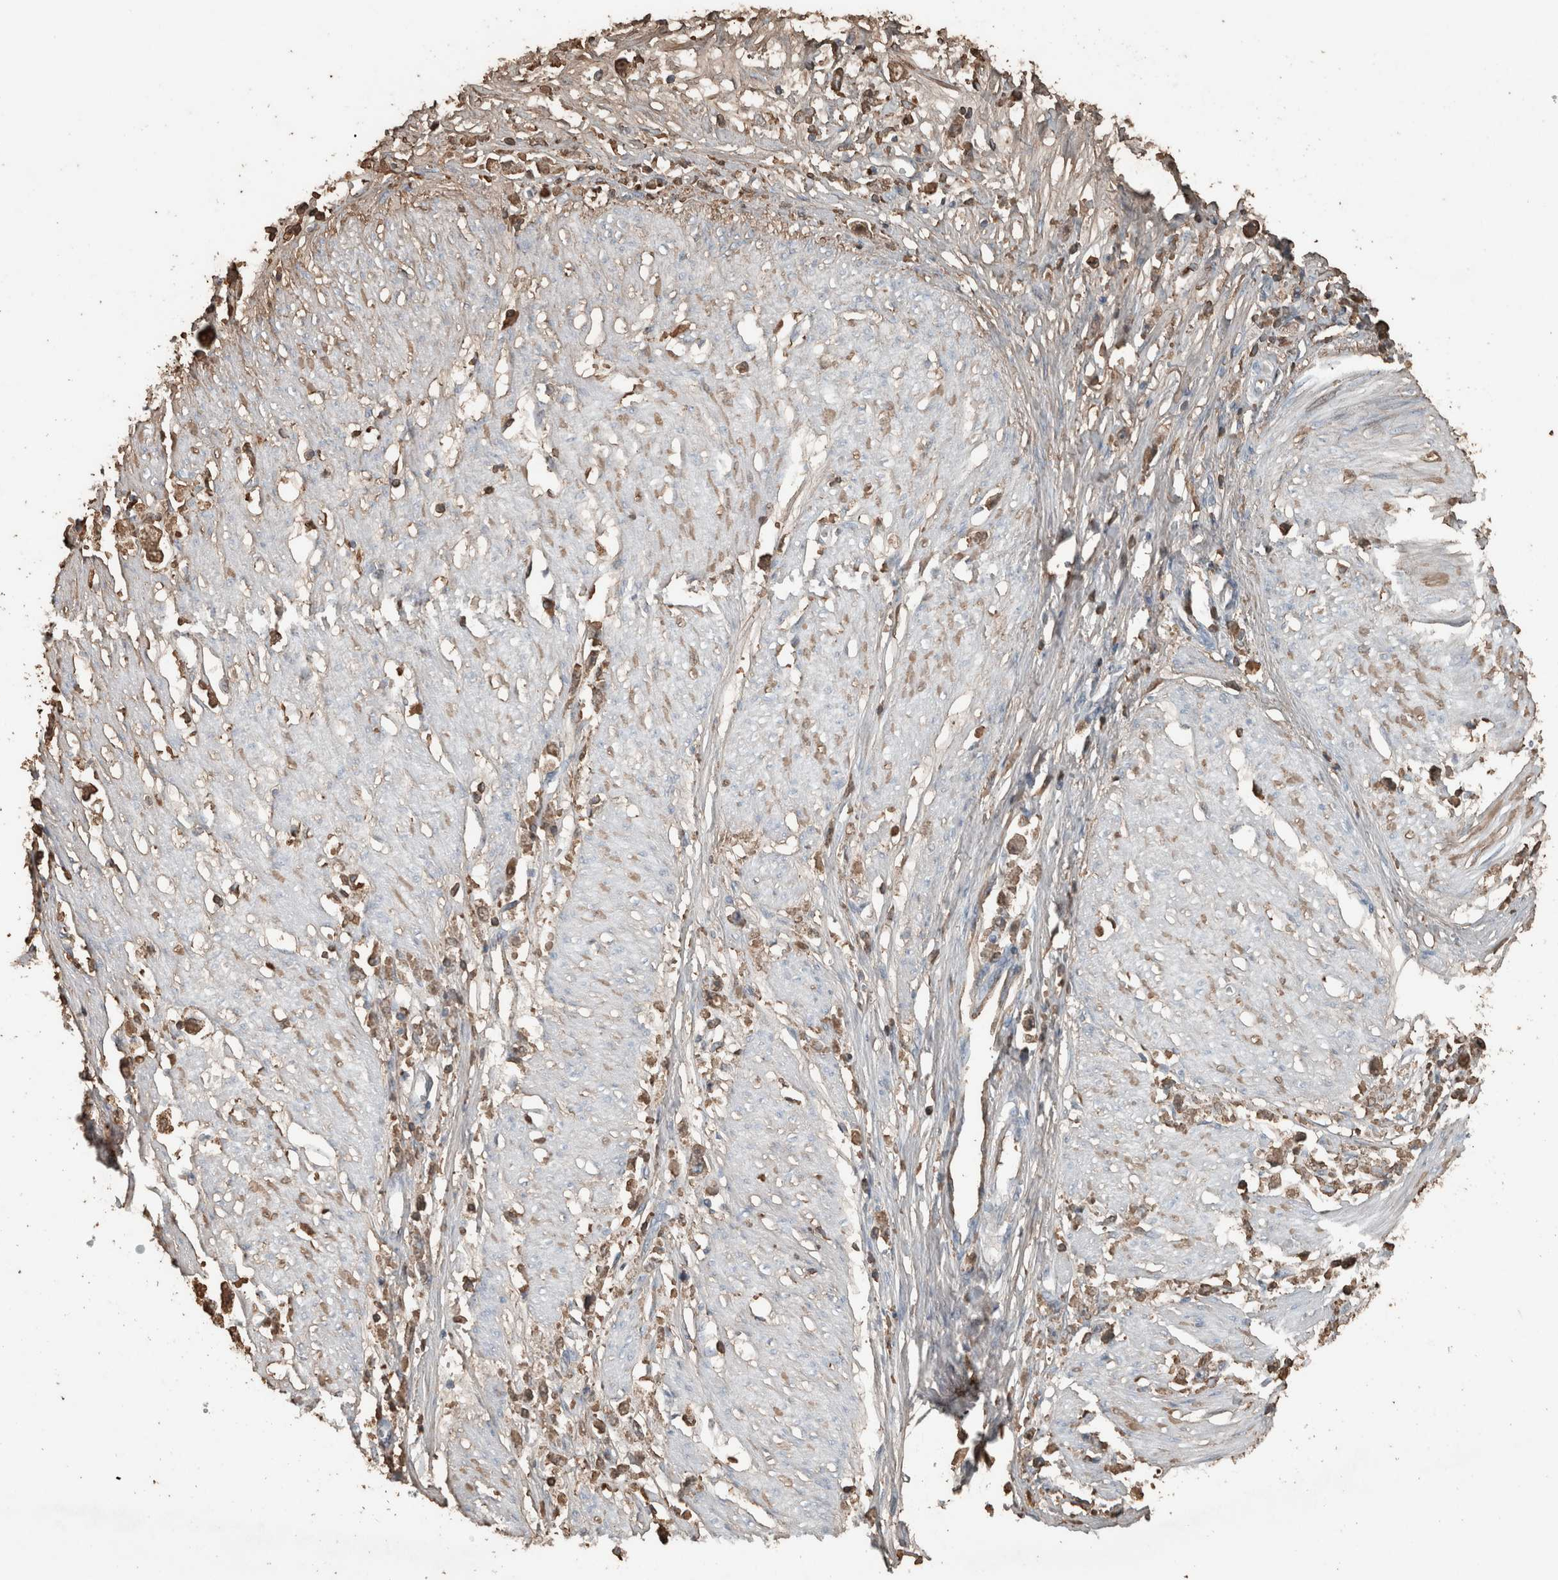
{"staining": {"intensity": "weak", "quantity": "25%-75%", "location": "cytoplasmic/membranous"}, "tissue": "stomach cancer", "cell_type": "Tumor cells", "image_type": "cancer", "snomed": [{"axis": "morphology", "description": "Adenocarcinoma, NOS"}, {"axis": "topography", "description": "Stomach"}], "caption": "The immunohistochemical stain shows weak cytoplasmic/membranous expression in tumor cells of stomach adenocarcinoma tissue.", "gene": "USP34", "patient": {"sex": "female", "age": 59}}